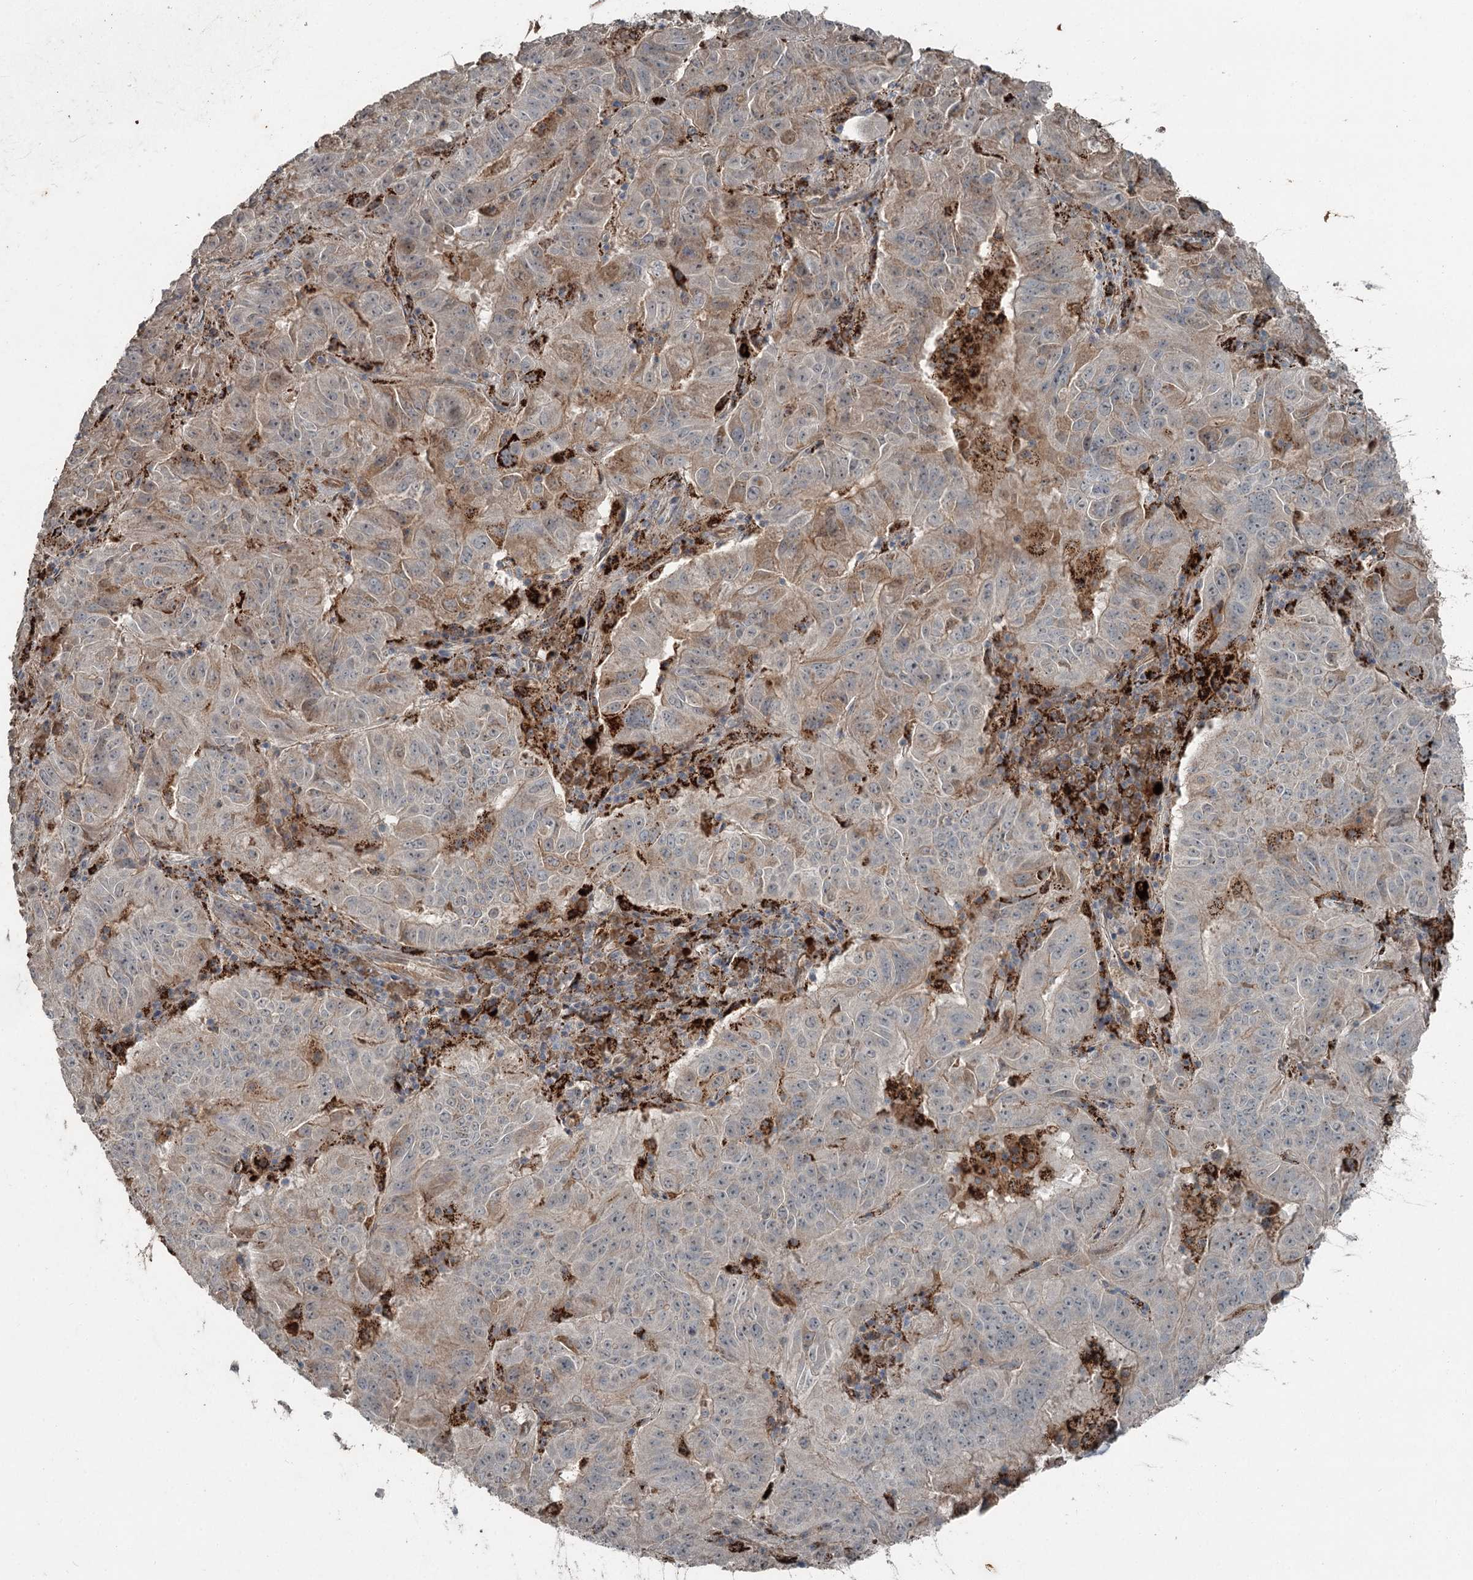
{"staining": {"intensity": "moderate", "quantity": "<25%", "location": "cytoplasmic/membranous"}, "tissue": "pancreatic cancer", "cell_type": "Tumor cells", "image_type": "cancer", "snomed": [{"axis": "morphology", "description": "Adenocarcinoma, NOS"}, {"axis": "topography", "description": "Pancreas"}], "caption": "This is a photomicrograph of immunohistochemistry (IHC) staining of pancreatic adenocarcinoma, which shows moderate expression in the cytoplasmic/membranous of tumor cells.", "gene": "SLC39A8", "patient": {"sex": "male", "age": 63}}